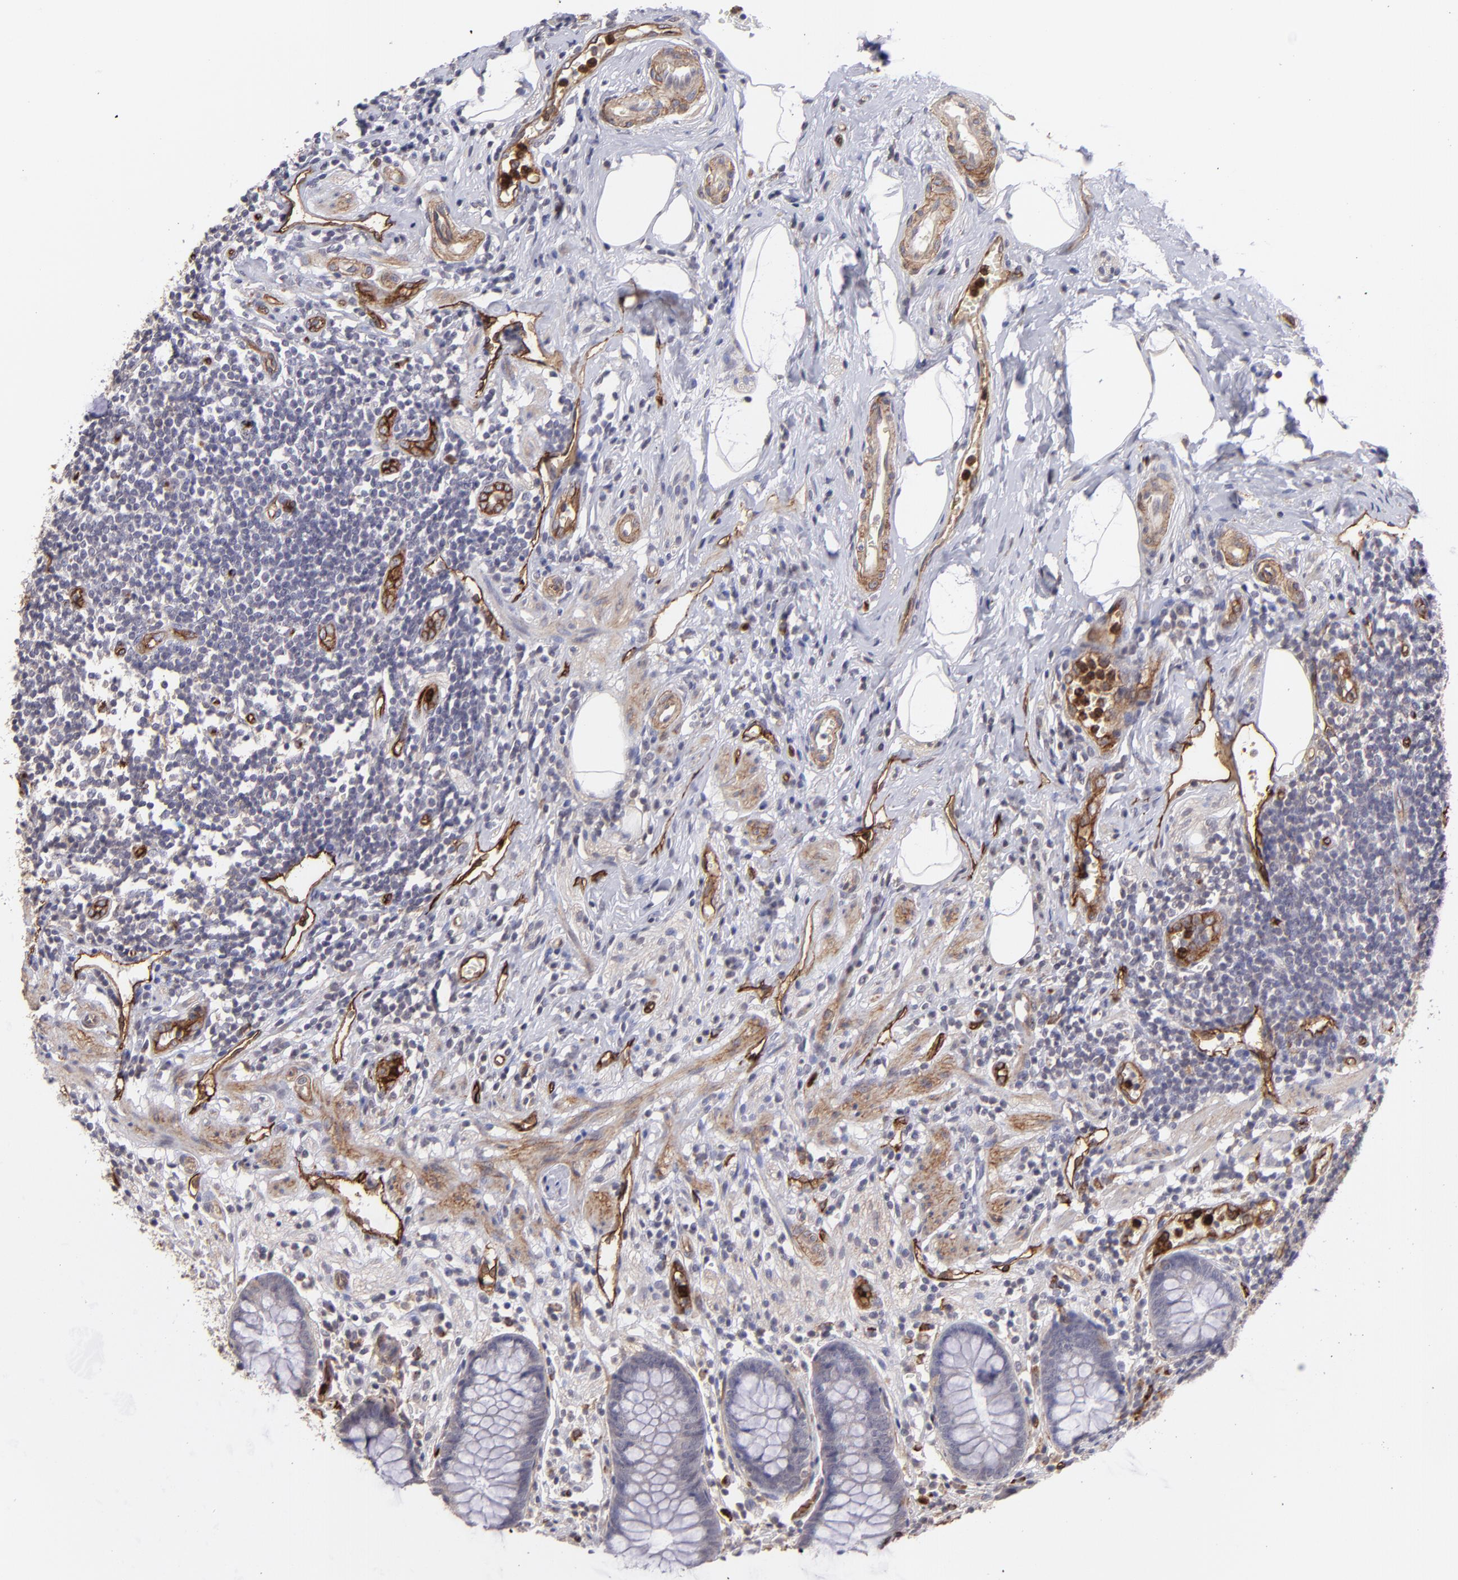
{"staining": {"intensity": "negative", "quantity": "none", "location": "none"}, "tissue": "appendix", "cell_type": "Glandular cells", "image_type": "normal", "snomed": [{"axis": "morphology", "description": "Normal tissue, NOS"}, {"axis": "topography", "description": "Appendix"}], "caption": "Immunohistochemistry of normal appendix reveals no expression in glandular cells. The staining was performed using DAB to visualize the protein expression in brown, while the nuclei were stained in blue with hematoxylin (Magnification: 20x).", "gene": "DYSF", "patient": {"sex": "male", "age": 38}}